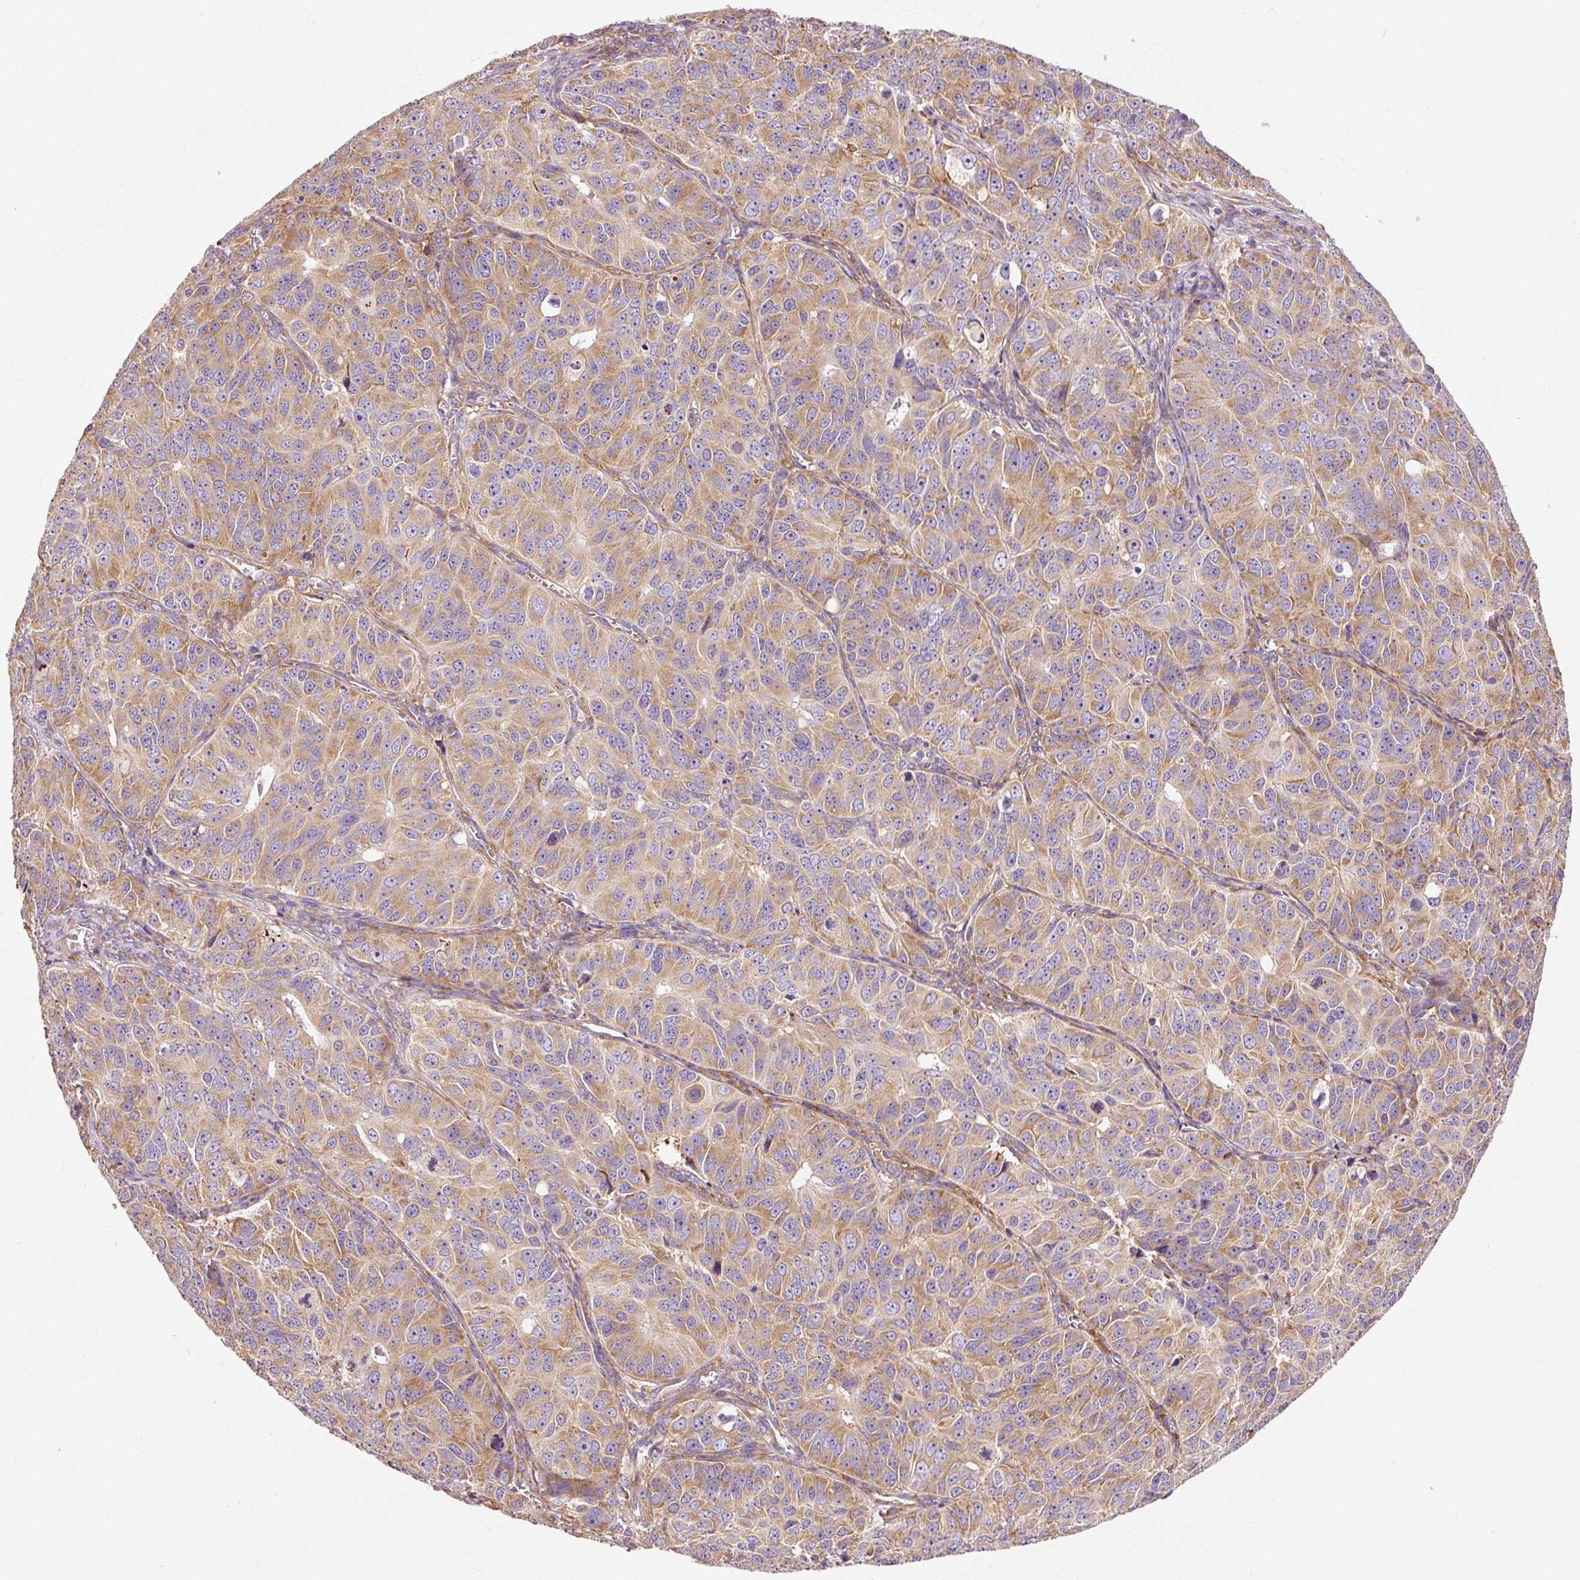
{"staining": {"intensity": "moderate", "quantity": ">75%", "location": "cytoplasmic/membranous"}, "tissue": "ovarian cancer", "cell_type": "Tumor cells", "image_type": "cancer", "snomed": [{"axis": "morphology", "description": "Carcinoma, endometroid"}, {"axis": "topography", "description": "Ovary"}], "caption": "Tumor cells exhibit medium levels of moderate cytoplasmic/membranous positivity in about >75% of cells in human ovarian endometroid carcinoma. Using DAB (3,3'-diaminobenzidine) (brown) and hematoxylin (blue) stains, captured at high magnification using brightfield microscopy.", "gene": "RPL10A", "patient": {"sex": "female", "age": 51}}